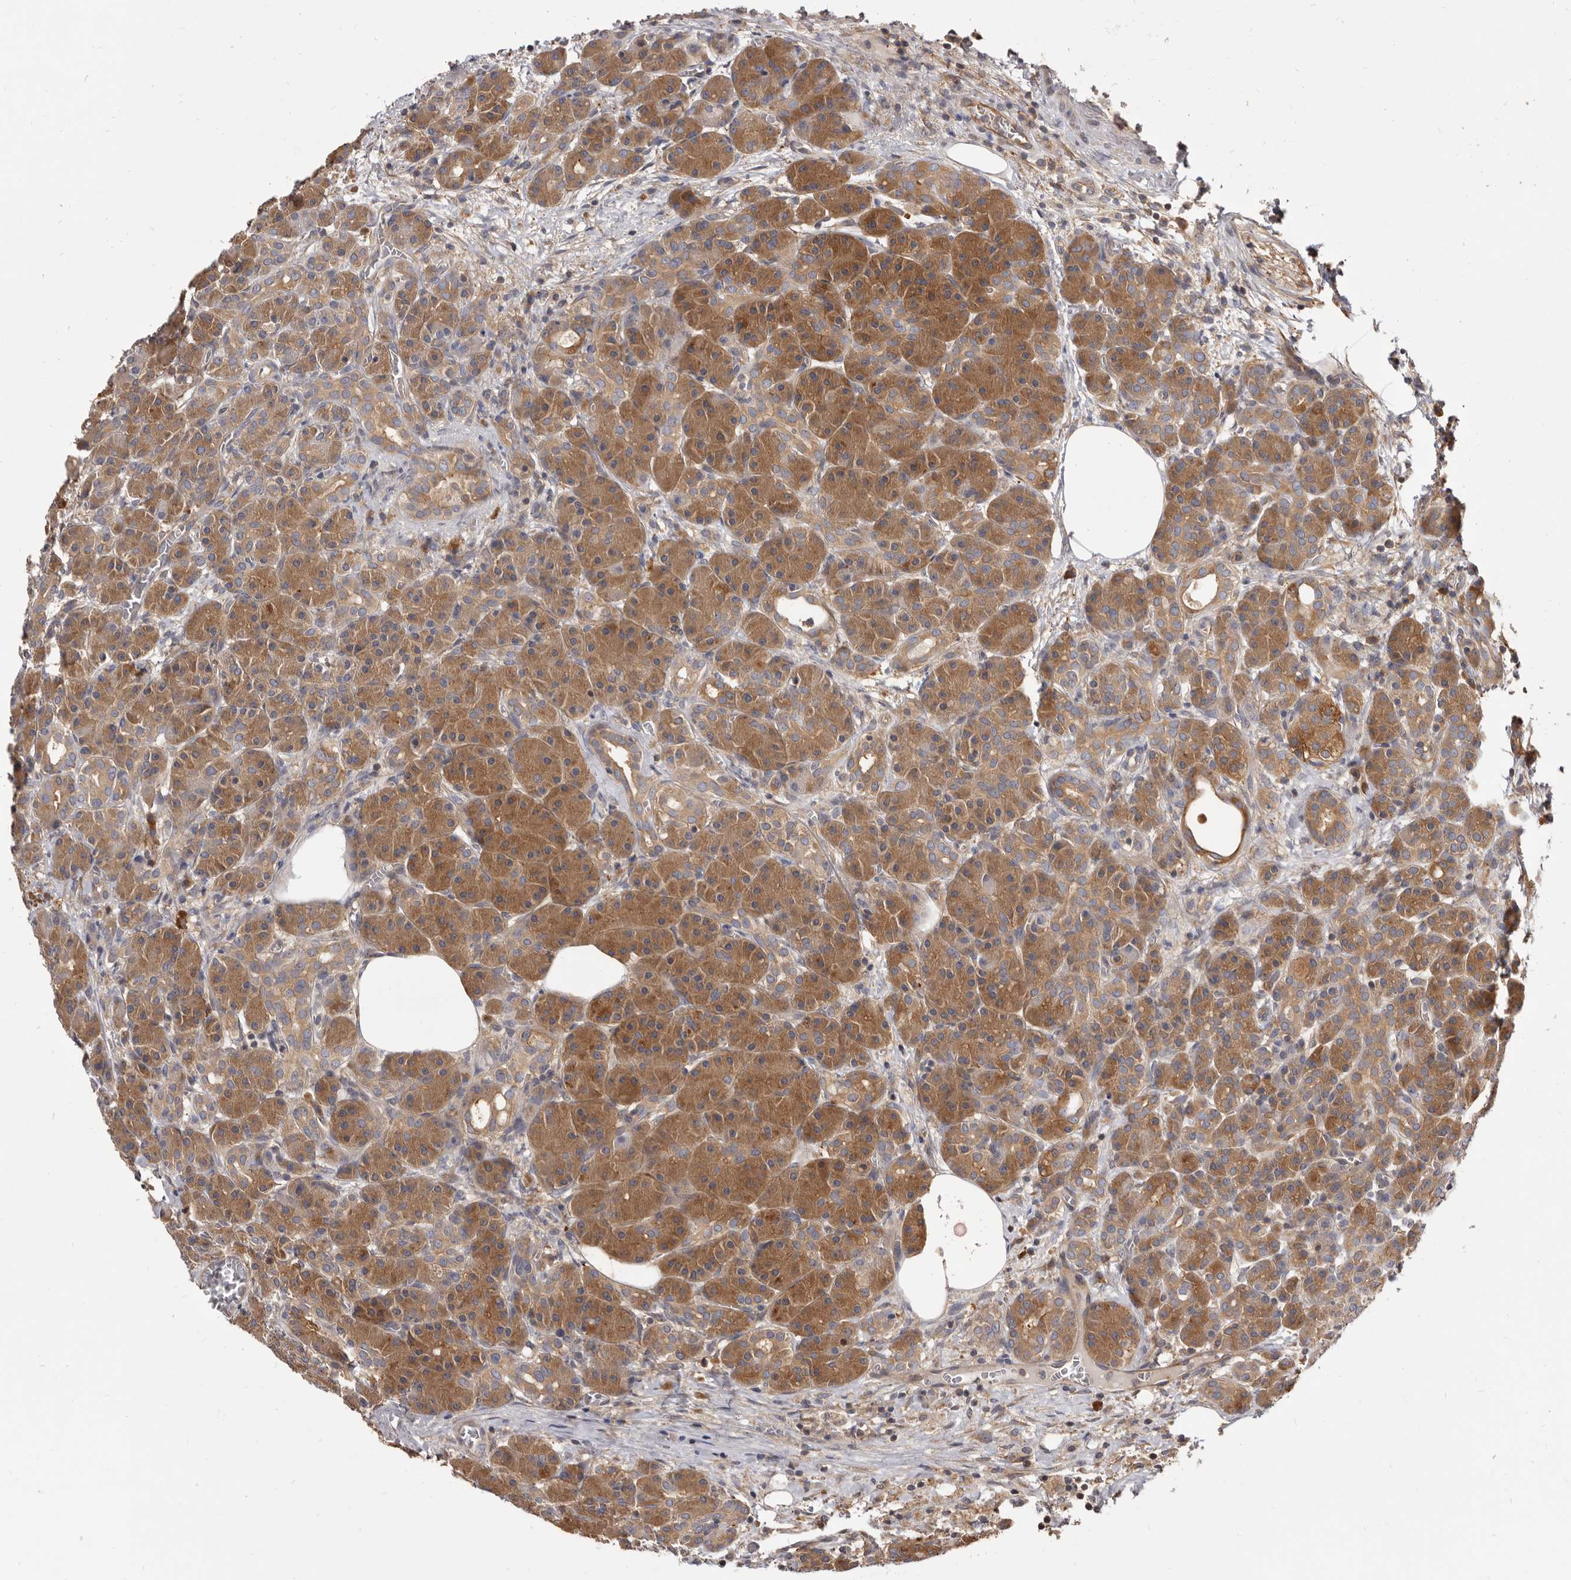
{"staining": {"intensity": "strong", "quantity": ">75%", "location": "cytoplasmic/membranous"}, "tissue": "pancreas", "cell_type": "Exocrine glandular cells", "image_type": "normal", "snomed": [{"axis": "morphology", "description": "Normal tissue, NOS"}, {"axis": "topography", "description": "Pancreas"}], "caption": "Immunohistochemistry (IHC) of benign pancreas displays high levels of strong cytoplasmic/membranous staining in about >75% of exocrine glandular cells.", "gene": "ADAMTS20", "patient": {"sex": "male", "age": 63}}